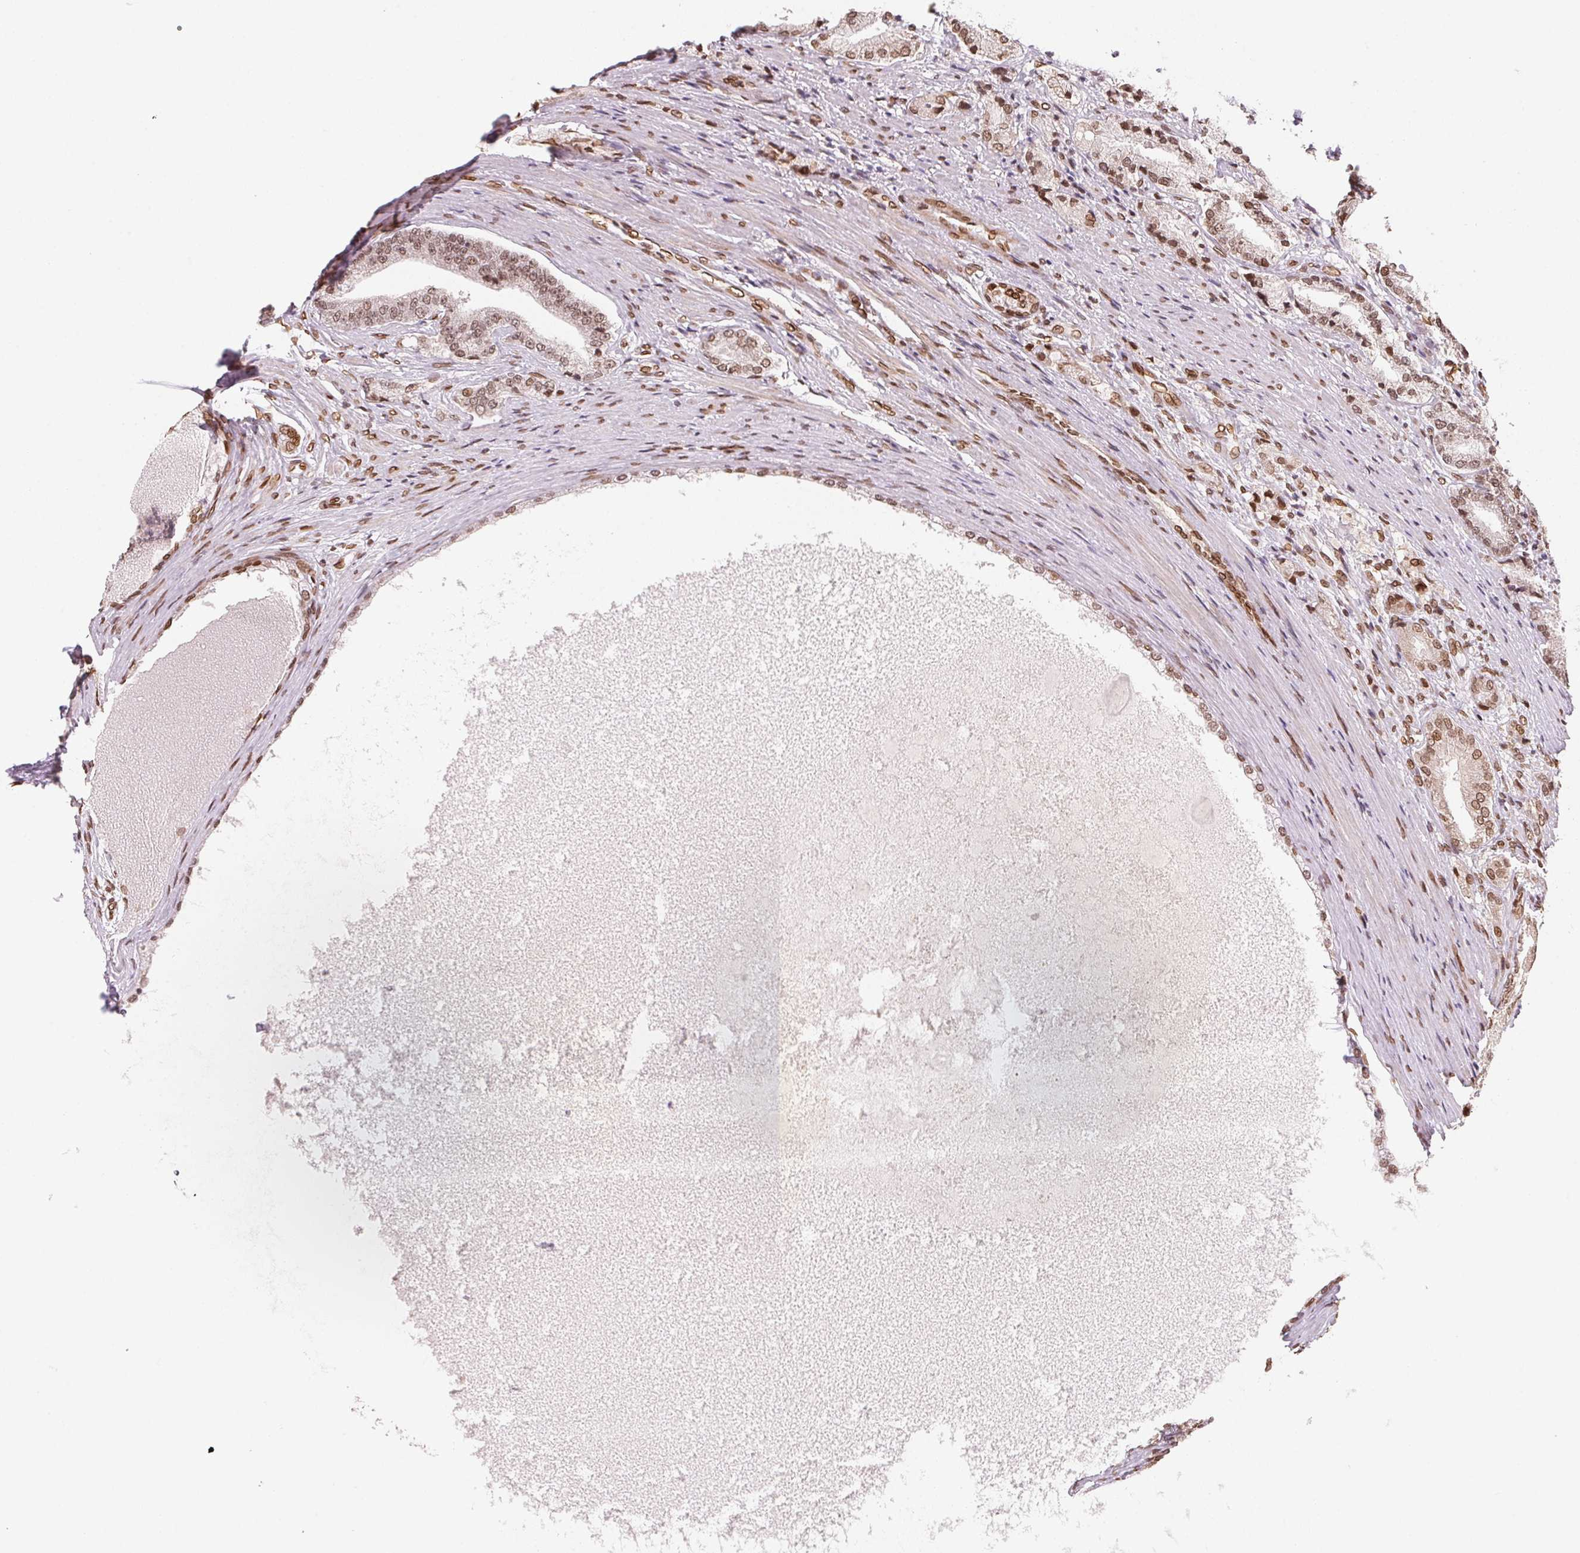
{"staining": {"intensity": "weak", "quantity": ">75%", "location": "cytoplasmic/membranous,nuclear"}, "tissue": "prostate cancer", "cell_type": "Tumor cells", "image_type": "cancer", "snomed": [{"axis": "morphology", "description": "Adenocarcinoma, High grade"}, {"axis": "topography", "description": "Prostate and seminal vesicle, NOS"}], "caption": "This histopathology image shows IHC staining of prostate cancer (adenocarcinoma (high-grade)), with low weak cytoplasmic/membranous and nuclear expression in about >75% of tumor cells.", "gene": "SAP30BP", "patient": {"sex": "male", "age": 61}}